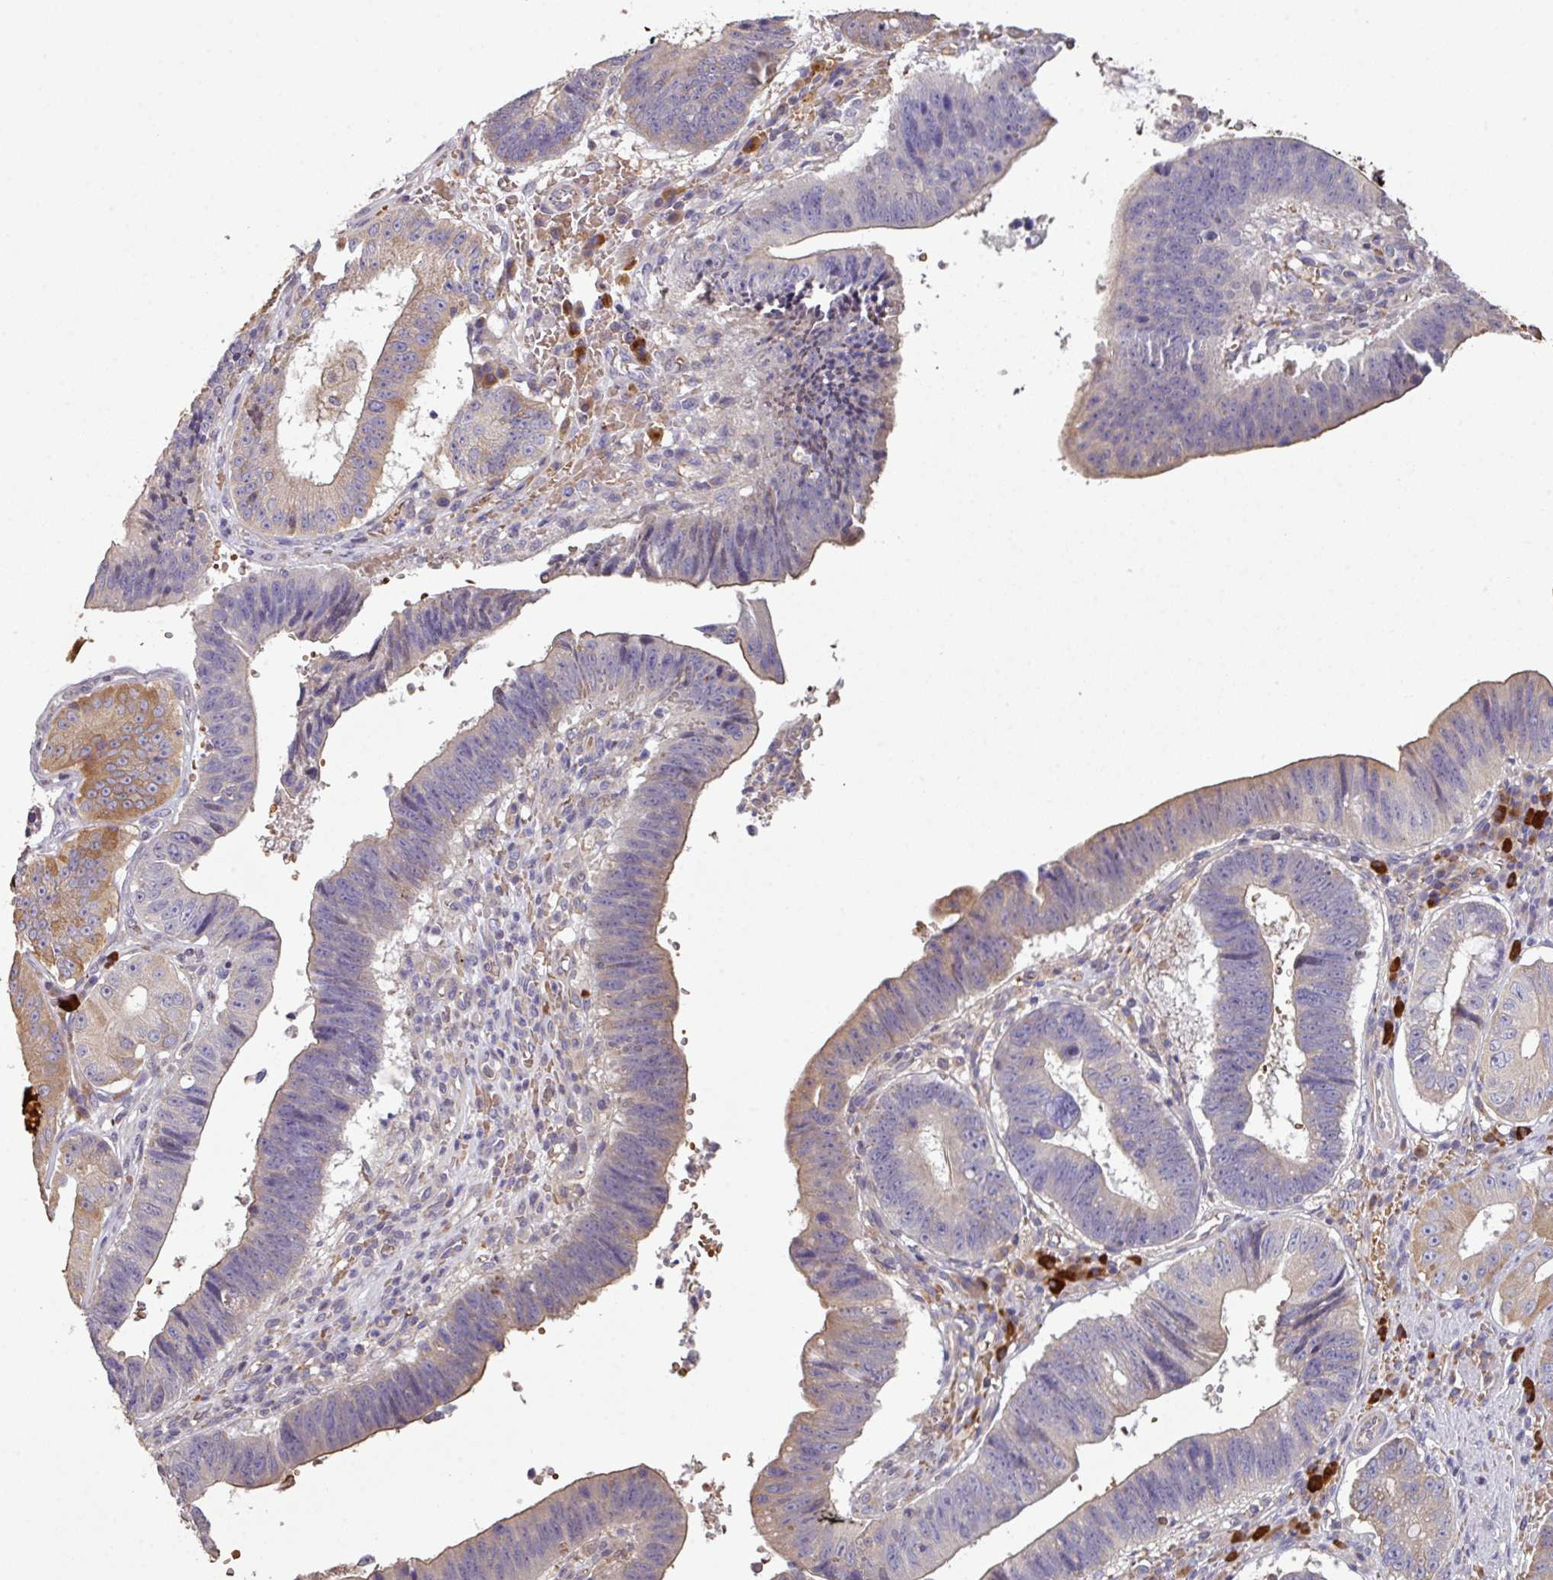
{"staining": {"intensity": "weak", "quantity": "25%-75%", "location": "cytoplasmic/membranous"}, "tissue": "stomach cancer", "cell_type": "Tumor cells", "image_type": "cancer", "snomed": [{"axis": "morphology", "description": "Adenocarcinoma, NOS"}, {"axis": "topography", "description": "Stomach"}], "caption": "Protein expression by immunohistochemistry demonstrates weak cytoplasmic/membranous positivity in approximately 25%-75% of tumor cells in adenocarcinoma (stomach).", "gene": "NHSL2", "patient": {"sex": "male", "age": 59}}